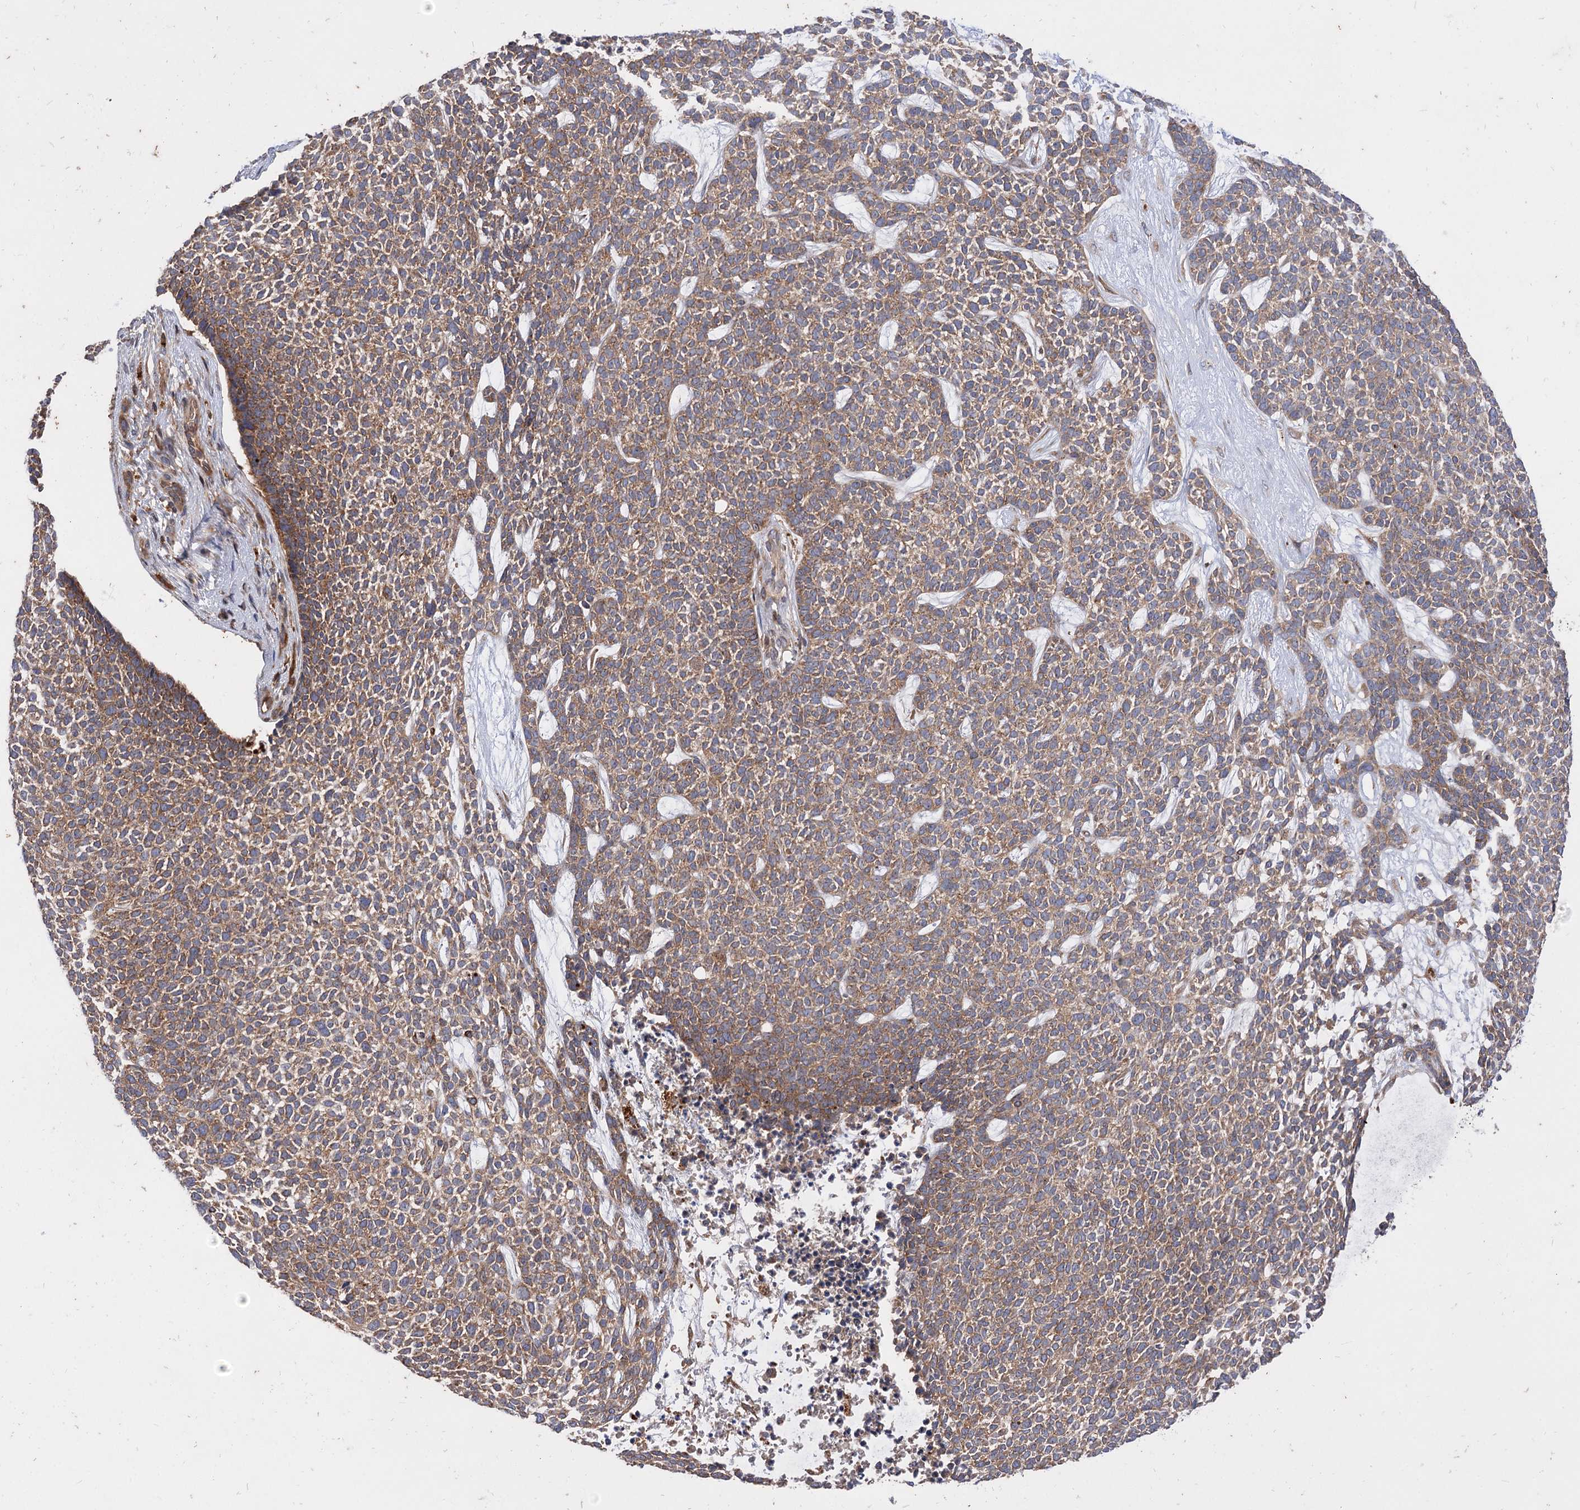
{"staining": {"intensity": "moderate", "quantity": ">75%", "location": "cytoplasmic/membranous"}, "tissue": "skin cancer", "cell_type": "Tumor cells", "image_type": "cancer", "snomed": [{"axis": "morphology", "description": "Basal cell carcinoma"}, {"axis": "topography", "description": "Skin"}], "caption": "Basal cell carcinoma (skin) tissue shows moderate cytoplasmic/membranous positivity in about >75% of tumor cells, visualized by immunohistochemistry. The staining was performed using DAB, with brown indicating positive protein expression. Nuclei are stained blue with hematoxylin.", "gene": "PATL1", "patient": {"sex": "female", "age": 84}}